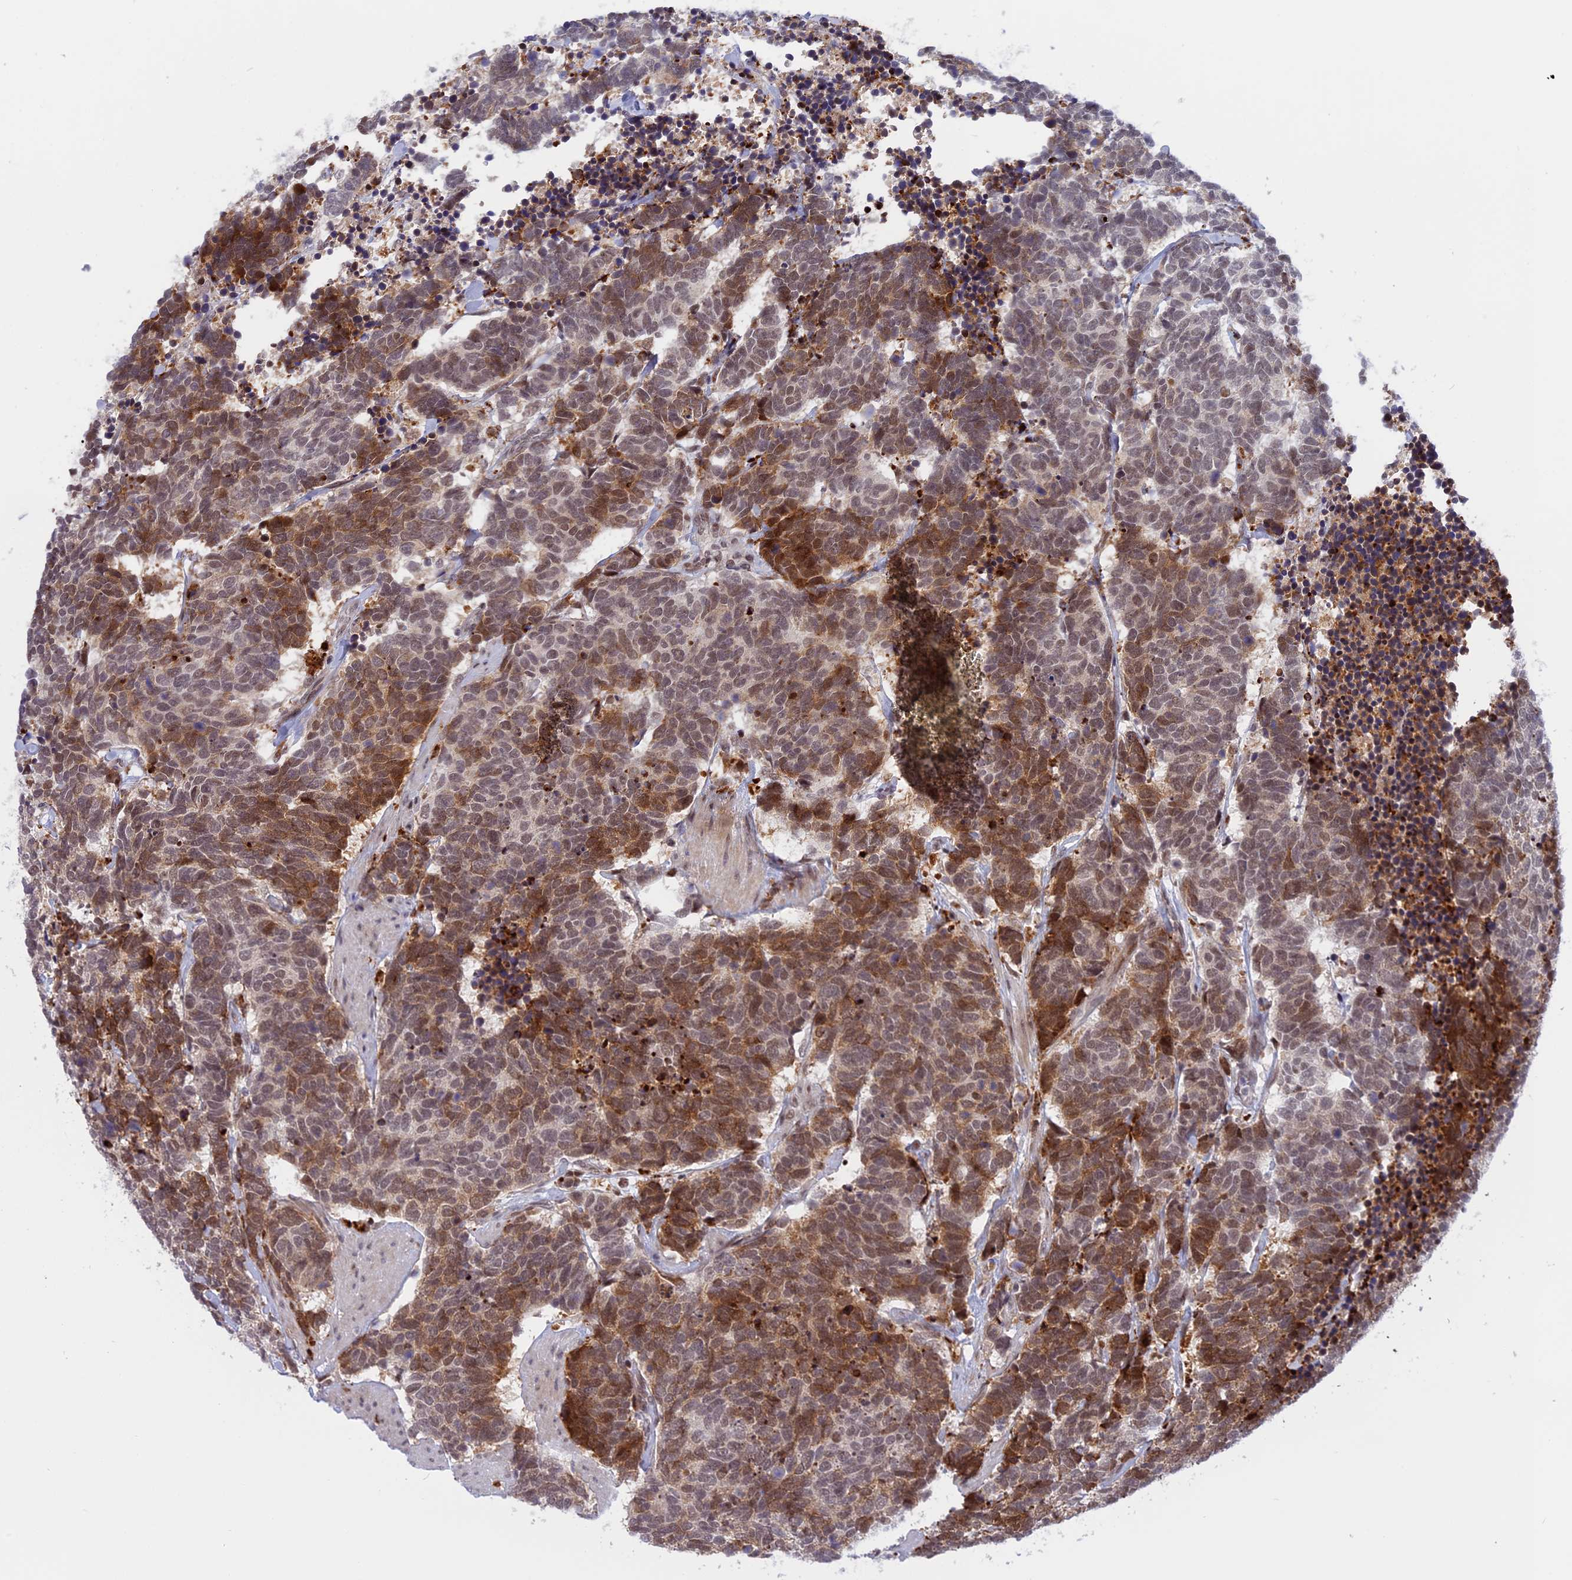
{"staining": {"intensity": "moderate", "quantity": ">75%", "location": "cytoplasmic/membranous,nuclear"}, "tissue": "carcinoid", "cell_type": "Tumor cells", "image_type": "cancer", "snomed": [{"axis": "morphology", "description": "Carcinoma, NOS"}, {"axis": "morphology", "description": "Carcinoid, malignant, NOS"}, {"axis": "topography", "description": "Urinary bladder"}], "caption": "Carcinoid stained with immunohistochemistry demonstrates moderate cytoplasmic/membranous and nuclear expression in approximately >75% of tumor cells.", "gene": "POLR2C", "patient": {"sex": "male", "age": 57}}